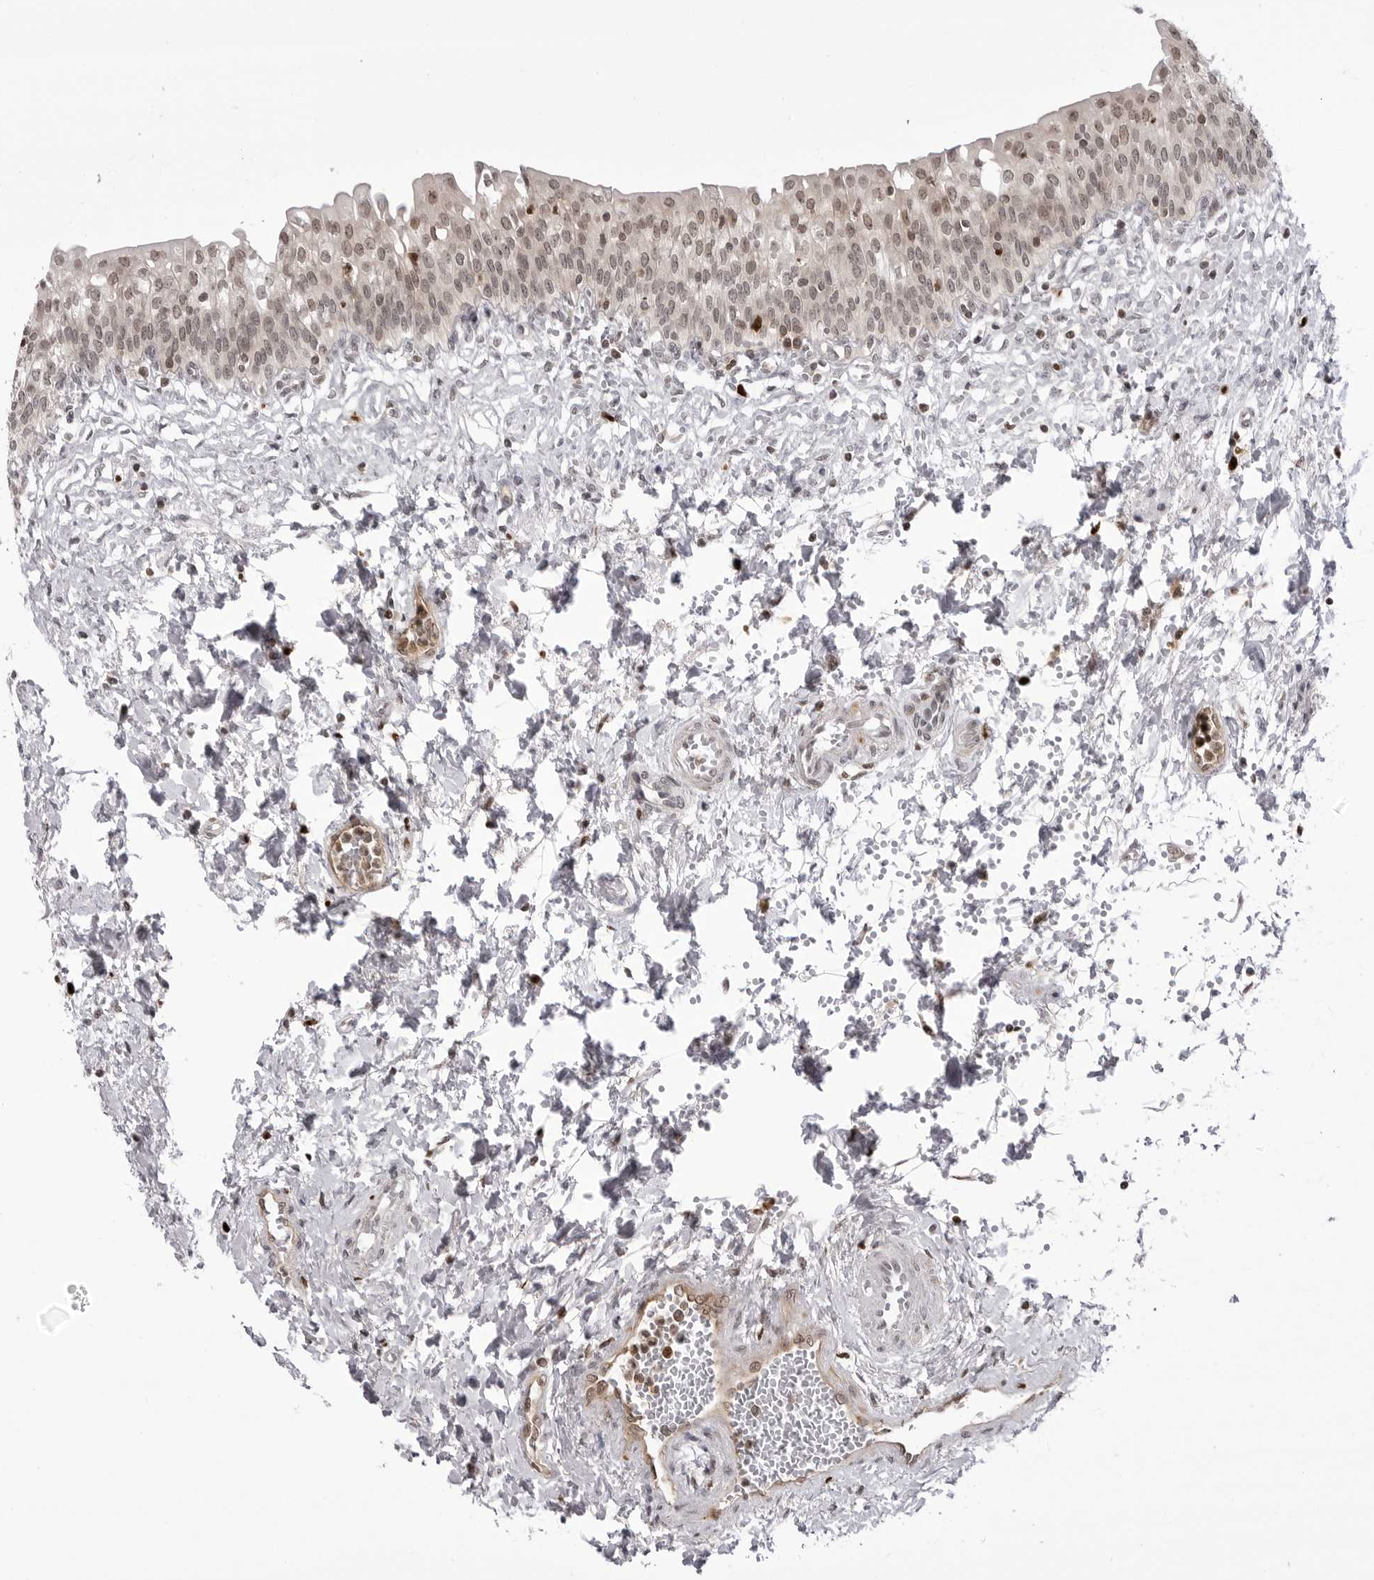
{"staining": {"intensity": "moderate", "quantity": ">75%", "location": "cytoplasmic/membranous,nuclear"}, "tissue": "urinary bladder", "cell_type": "Urothelial cells", "image_type": "normal", "snomed": [{"axis": "morphology", "description": "Normal tissue, NOS"}, {"axis": "topography", "description": "Urinary bladder"}], "caption": "Immunohistochemistry (IHC) of normal urinary bladder shows medium levels of moderate cytoplasmic/membranous,nuclear staining in about >75% of urothelial cells. (Brightfield microscopy of DAB IHC at high magnification).", "gene": "PTK2B", "patient": {"sex": "male", "age": 55}}